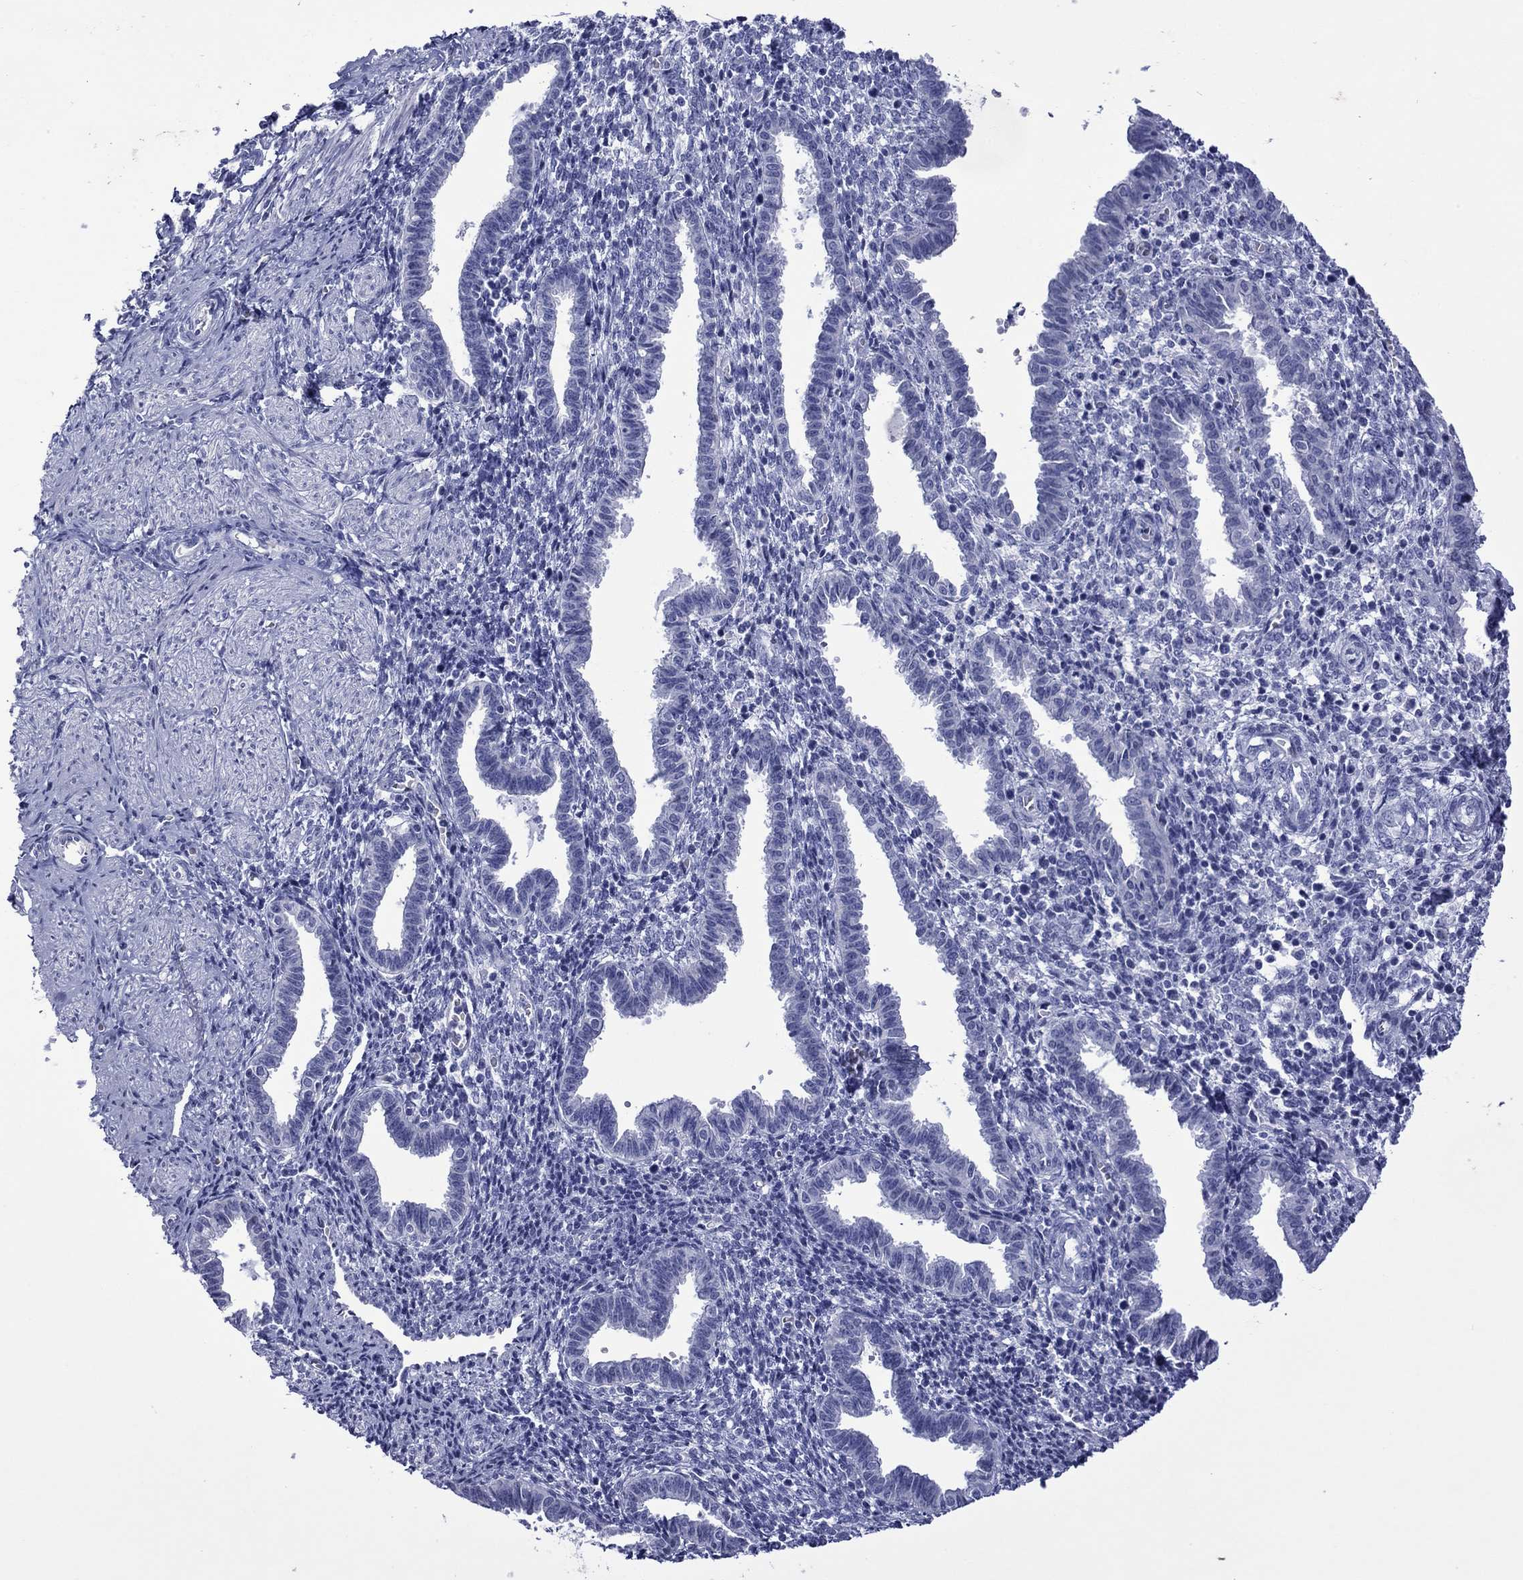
{"staining": {"intensity": "negative", "quantity": "none", "location": "none"}, "tissue": "endometrium", "cell_type": "Cells in endometrial stroma", "image_type": "normal", "snomed": [{"axis": "morphology", "description": "Normal tissue, NOS"}, {"axis": "topography", "description": "Endometrium"}], "caption": "Immunohistochemistry histopathology image of unremarkable human endometrium stained for a protein (brown), which exhibits no staining in cells in endometrial stroma.", "gene": "PIWIL1", "patient": {"sex": "female", "age": 37}}